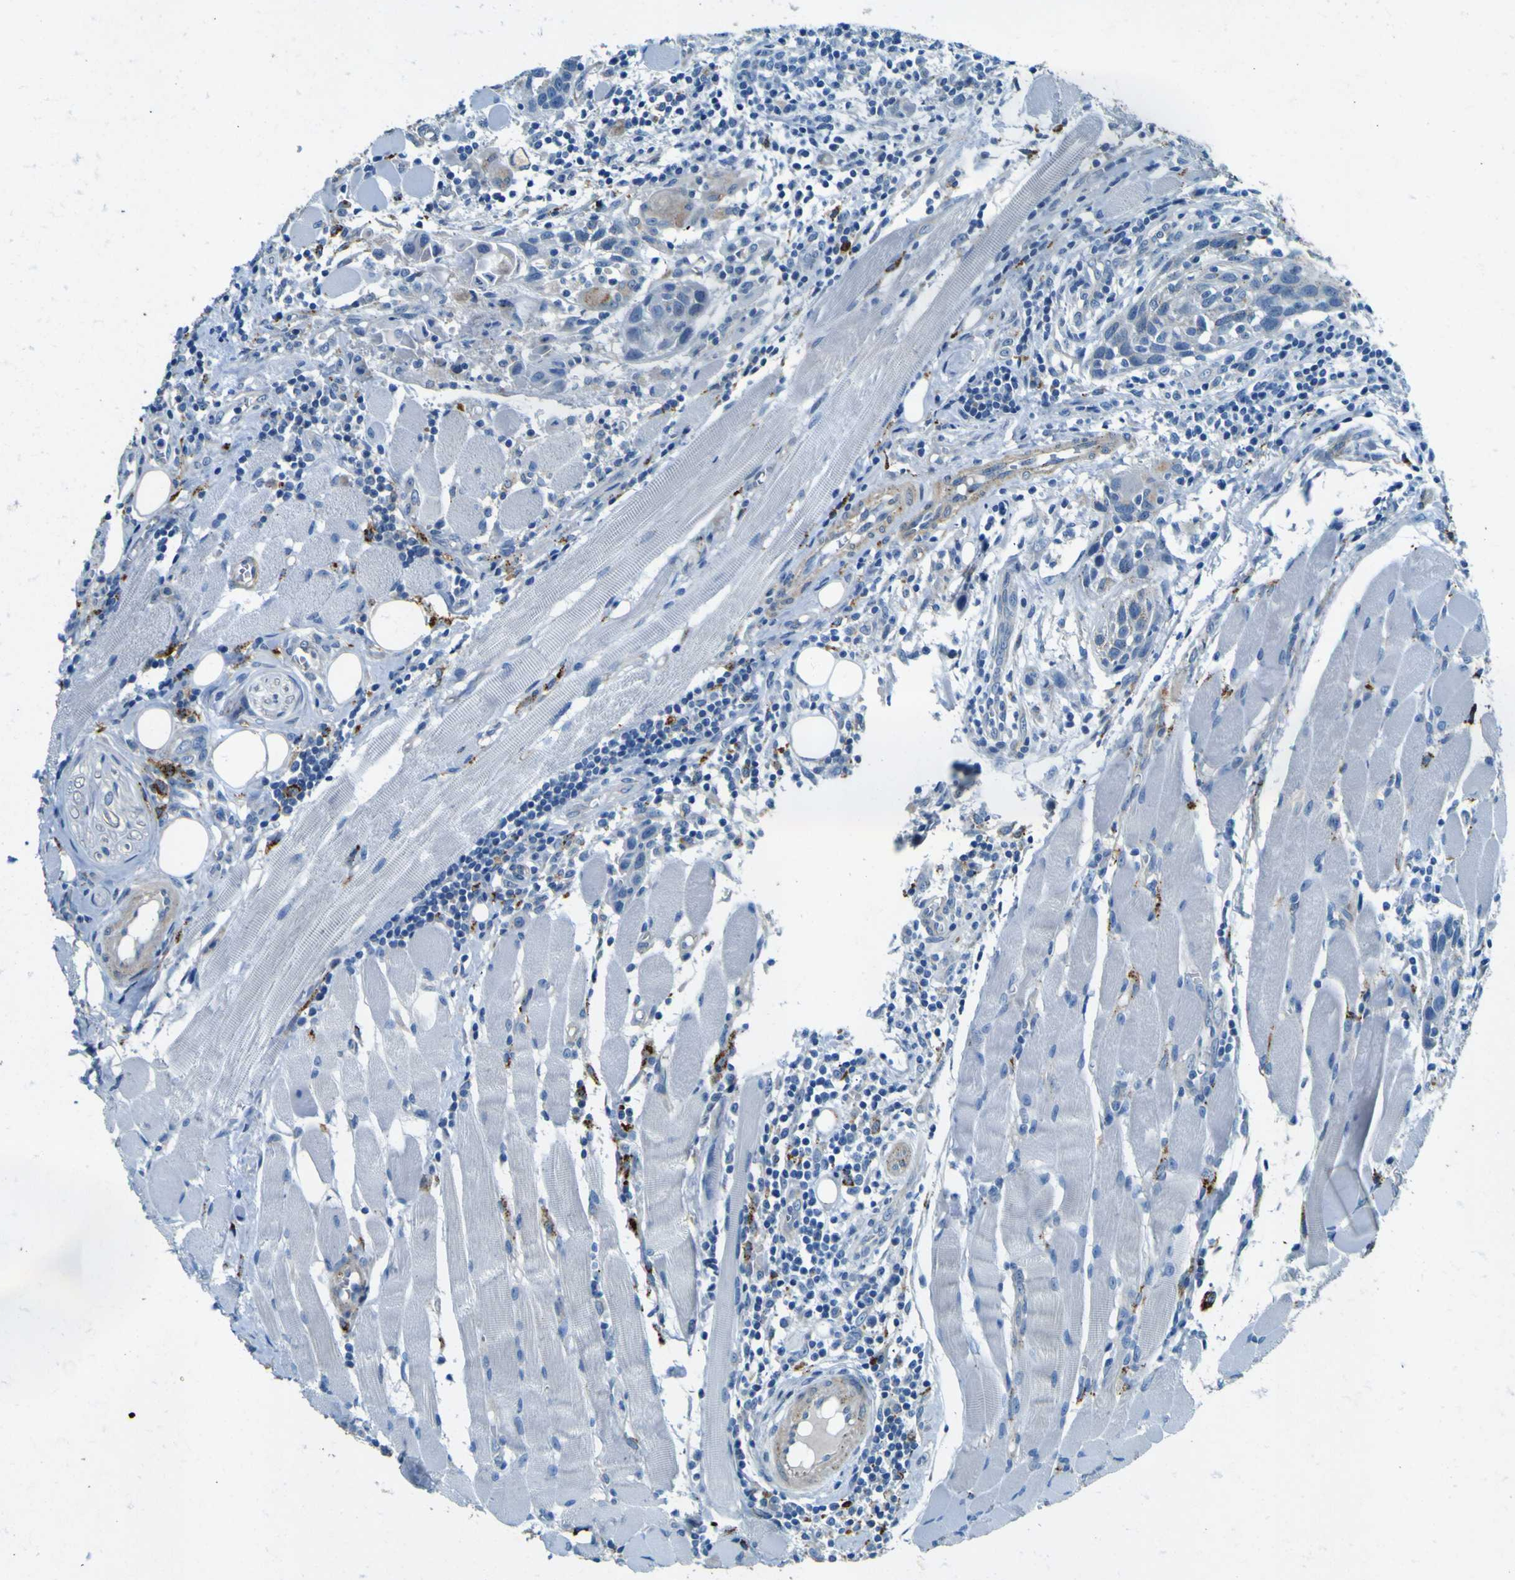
{"staining": {"intensity": "weak", "quantity": "<25%", "location": "cytoplasmic/membranous"}, "tissue": "head and neck cancer", "cell_type": "Tumor cells", "image_type": "cancer", "snomed": [{"axis": "morphology", "description": "Squamous cell carcinoma, NOS"}, {"axis": "topography", "description": "Oral tissue"}, {"axis": "topography", "description": "Head-Neck"}], "caption": "IHC image of neoplastic tissue: head and neck cancer (squamous cell carcinoma) stained with DAB (3,3'-diaminobenzidine) displays no significant protein staining in tumor cells. The staining was performed using DAB (3,3'-diaminobenzidine) to visualize the protein expression in brown, while the nuclei were stained in blue with hematoxylin (Magnification: 20x).", "gene": "PDE9A", "patient": {"sex": "female", "age": 50}}